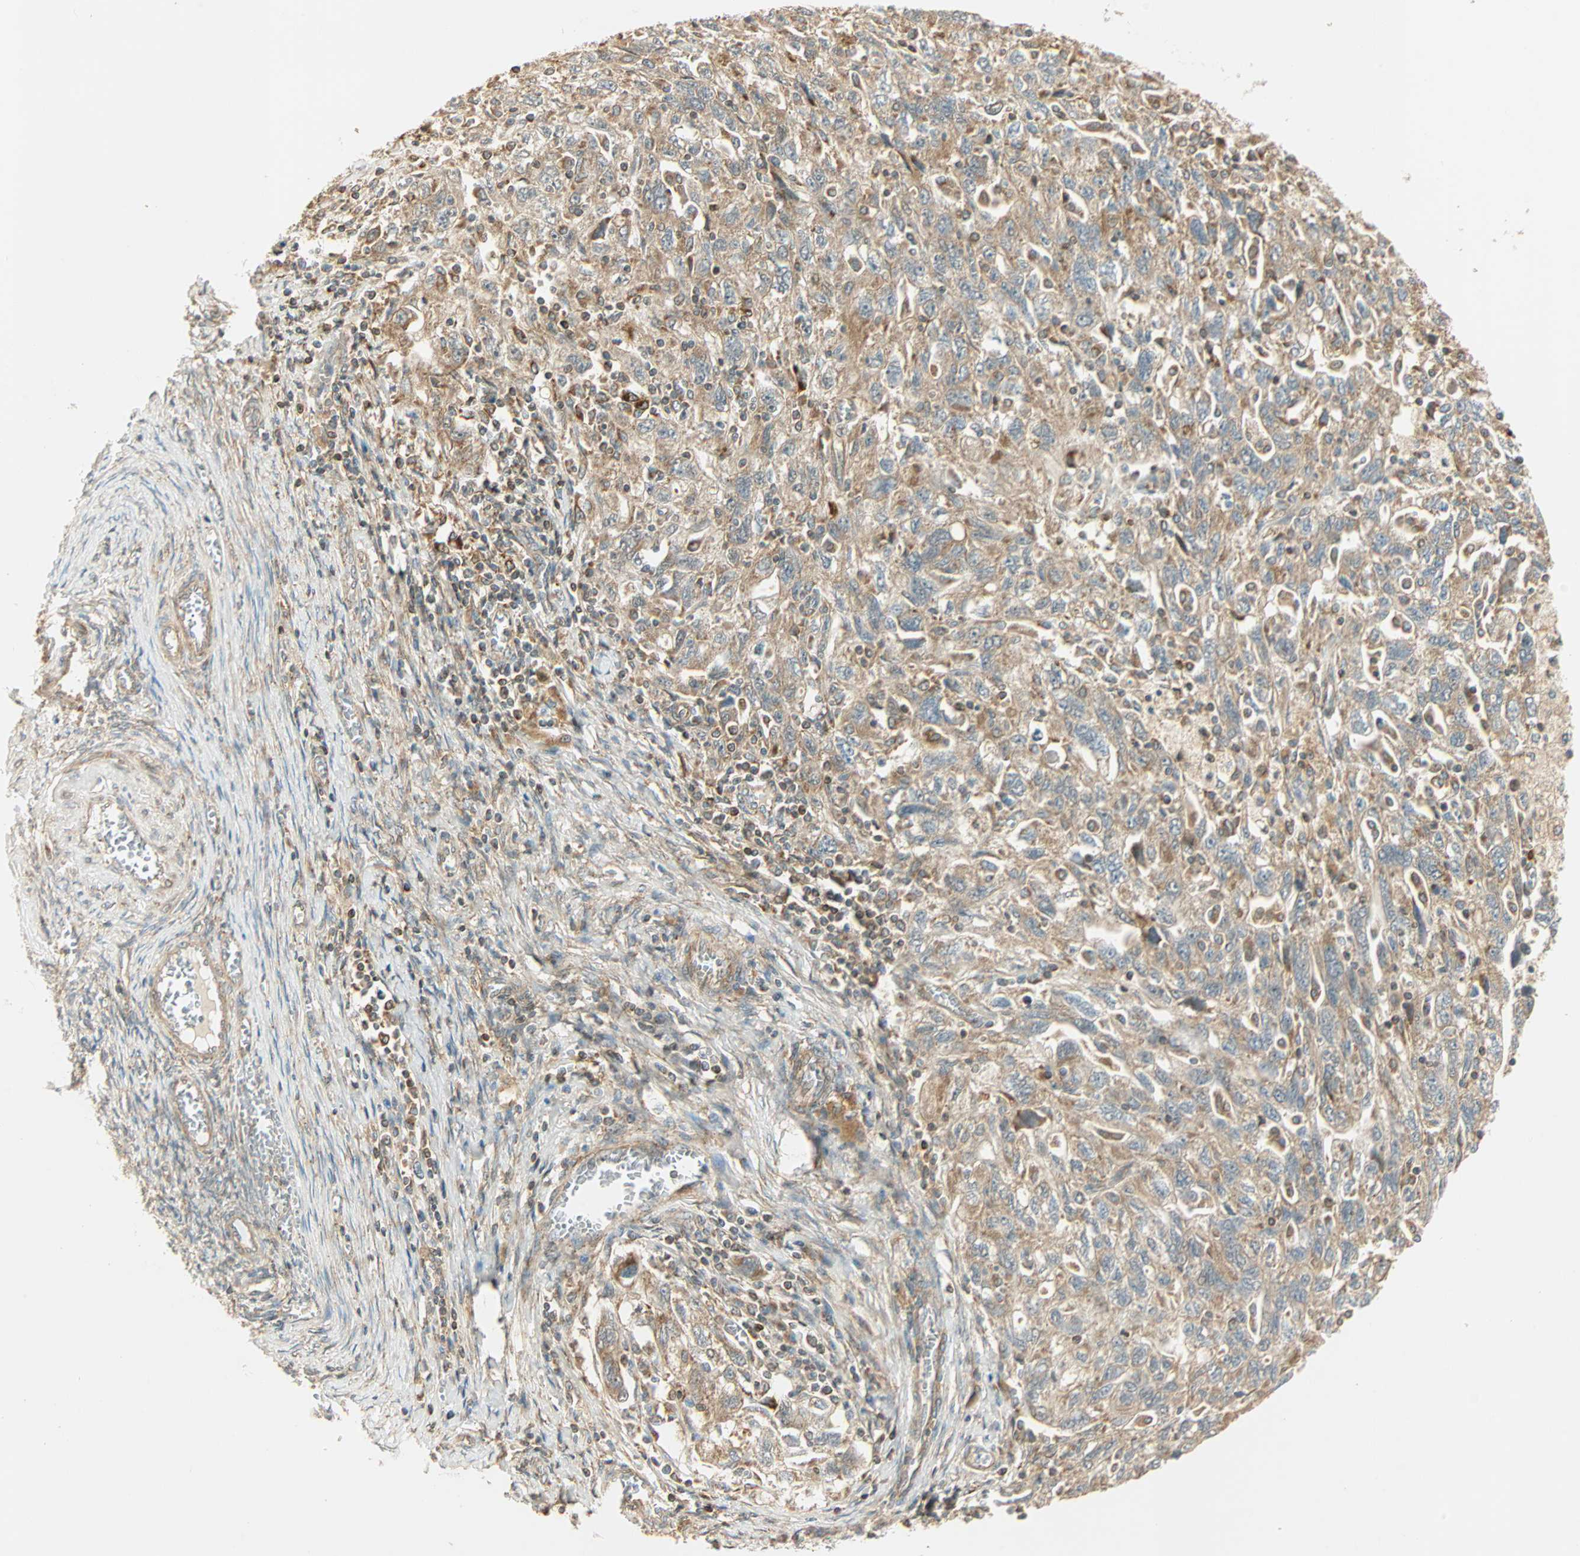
{"staining": {"intensity": "moderate", "quantity": ">75%", "location": "cytoplasmic/membranous"}, "tissue": "ovarian cancer", "cell_type": "Tumor cells", "image_type": "cancer", "snomed": [{"axis": "morphology", "description": "Carcinoma, NOS"}, {"axis": "morphology", "description": "Cystadenocarcinoma, serous, NOS"}, {"axis": "topography", "description": "Ovary"}], "caption": "Human ovarian cancer stained with a brown dye reveals moderate cytoplasmic/membranous positive expression in approximately >75% of tumor cells.", "gene": "PNPLA6", "patient": {"sex": "female", "age": 69}}